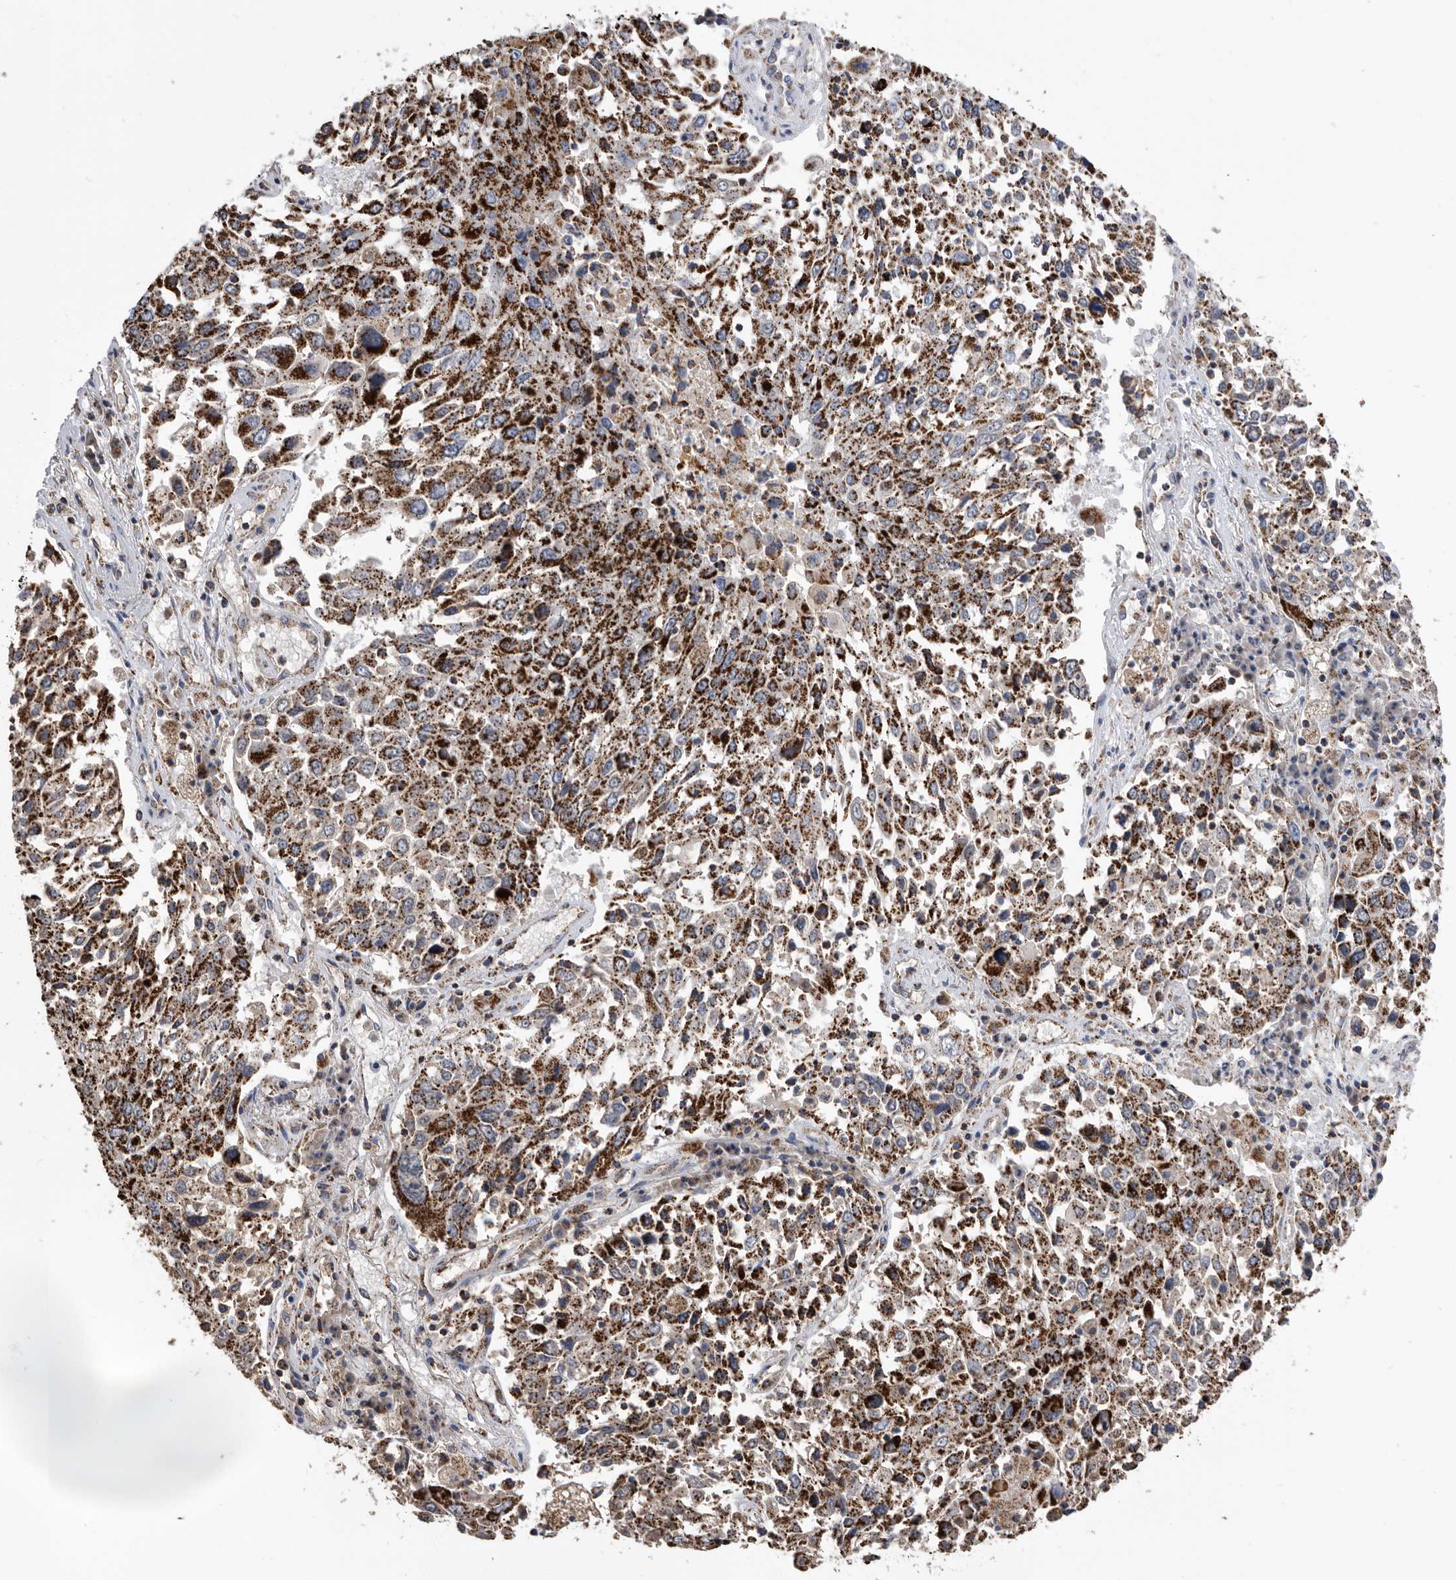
{"staining": {"intensity": "strong", "quantity": ">75%", "location": "cytoplasmic/membranous"}, "tissue": "lung cancer", "cell_type": "Tumor cells", "image_type": "cancer", "snomed": [{"axis": "morphology", "description": "Squamous cell carcinoma, NOS"}, {"axis": "topography", "description": "Lung"}], "caption": "Immunohistochemistry (IHC) histopathology image of human squamous cell carcinoma (lung) stained for a protein (brown), which reveals high levels of strong cytoplasmic/membranous expression in approximately >75% of tumor cells.", "gene": "WFDC1", "patient": {"sex": "male", "age": 65}}